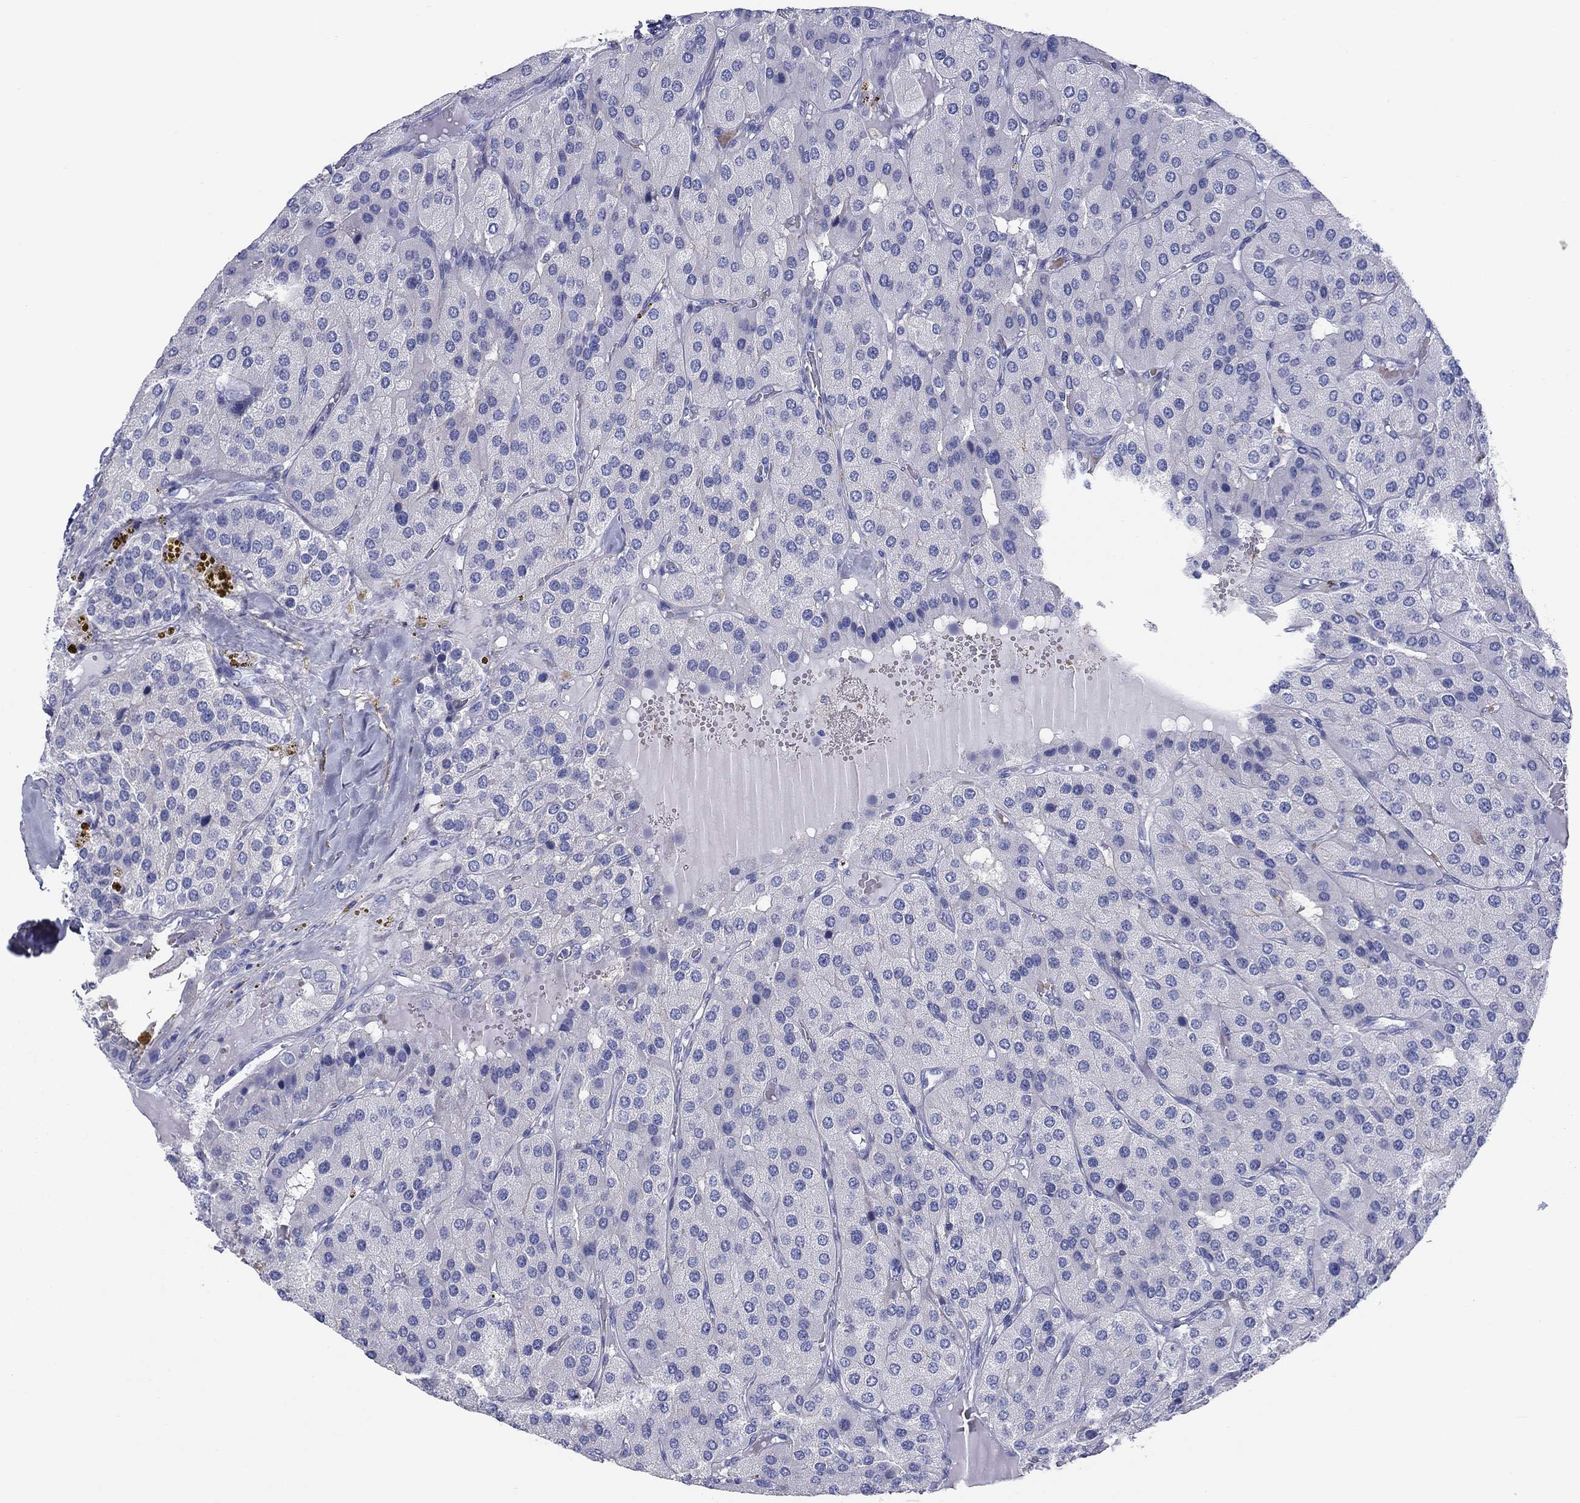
{"staining": {"intensity": "negative", "quantity": "none", "location": "none"}, "tissue": "parathyroid gland", "cell_type": "Glandular cells", "image_type": "normal", "snomed": [{"axis": "morphology", "description": "Normal tissue, NOS"}, {"axis": "morphology", "description": "Adenoma, NOS"}, {"axis": "topography", "description": "Parathyroid gland"}], "caption": "Immunohistochemical staining of unremarkable human parathyroid gland demonstrates no significant positivity in glandular cells. The staining was performed using DAB to visualize the protein expression in brown, while the nuclei were stained in blue with hematoxylin (Magnification: 20x).", "gene": "GPC1", "patient": {"sex": "female", "age": 86}}